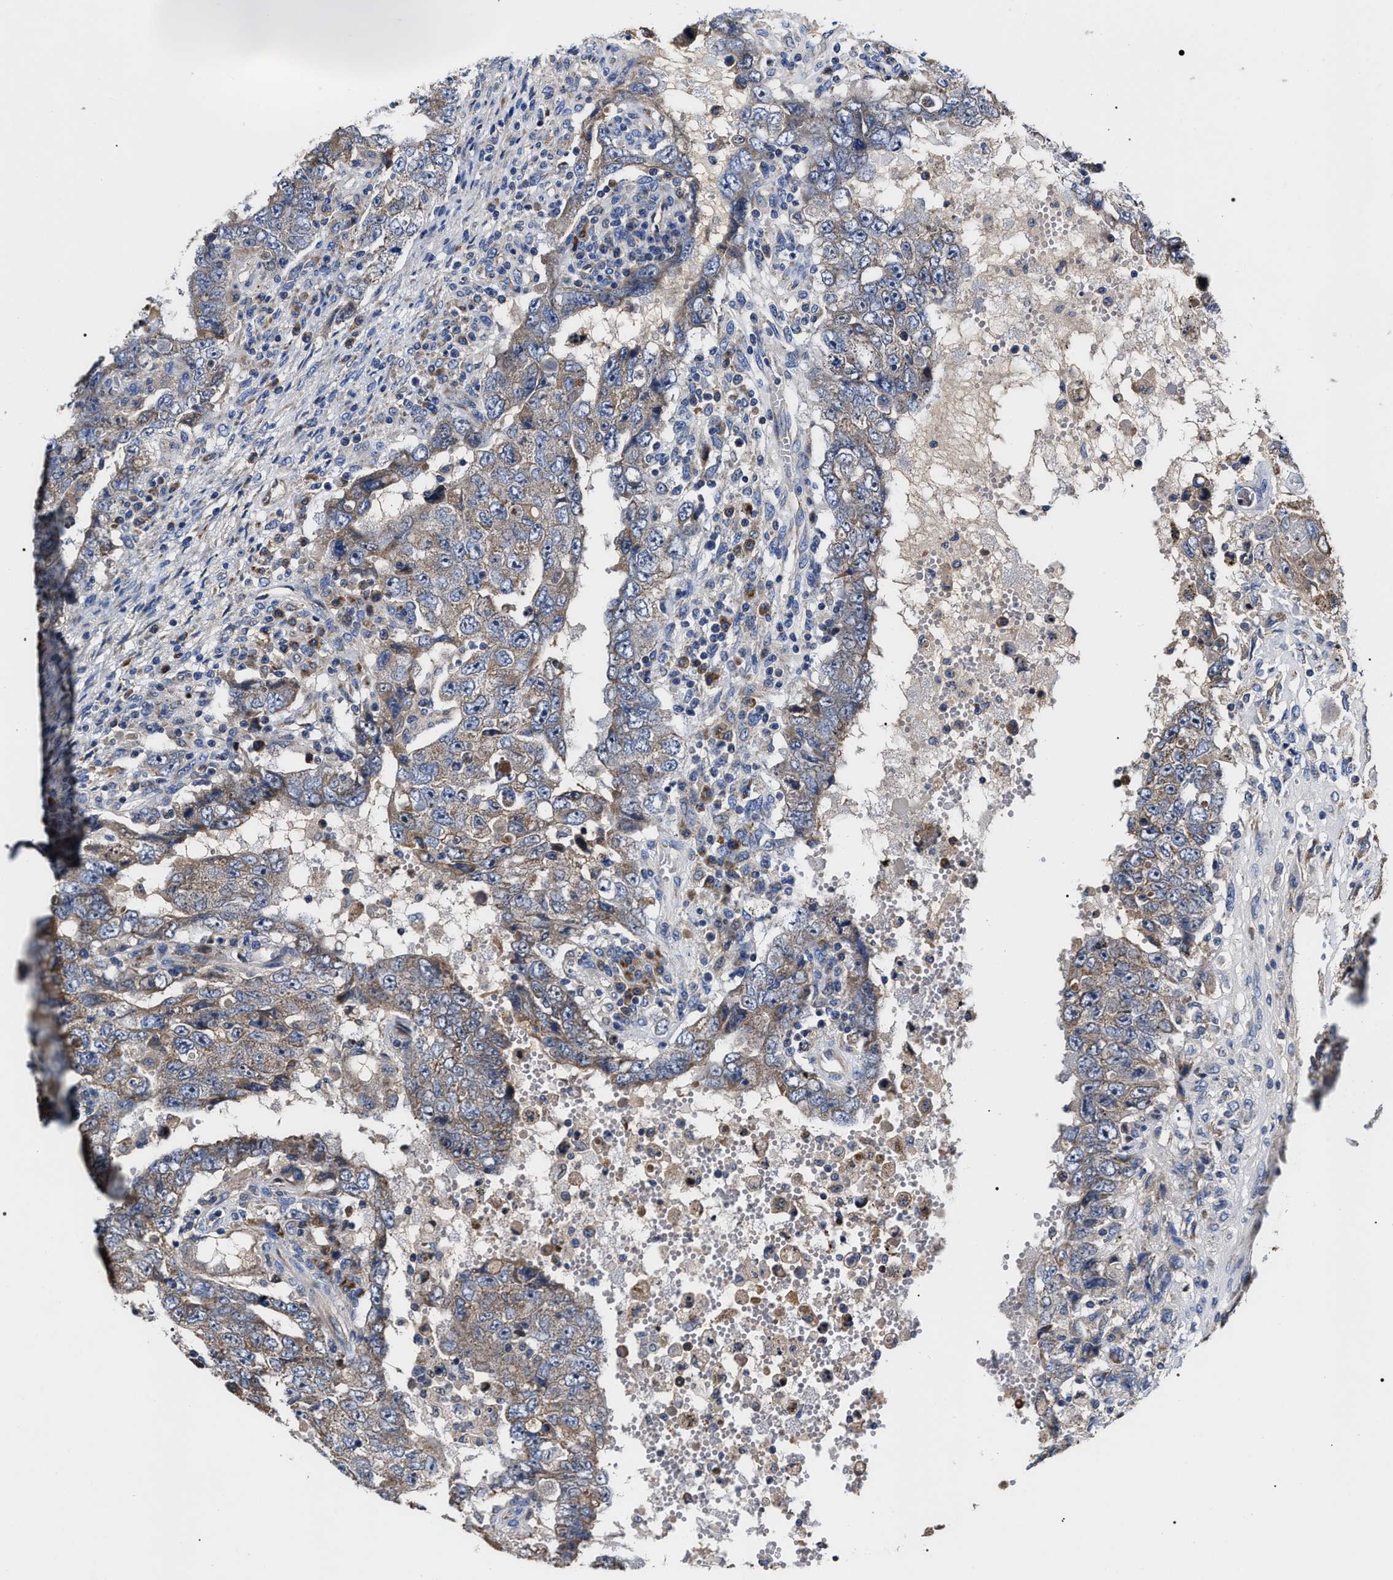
{"staining": {"intensity": "weak", "quantity": ">75%", "location": "cytoplasmic/membranous"}, "tissue": "testis cancer", "cell_type": "Tumor cells", "image_type": "cancer", "snomed": [{"axis": "morphology", "description": "Carcinoma, Embryonal, NOS"}, {"axis": "topography", "description": "Testis"}], "caption": "Tumor cells display low levels of weak cytoplasmic/membranous staining in approximately >75% of cells in testis cancer.", "gene": "MACC1", "patient": {"sex": "male", "age": 26}}